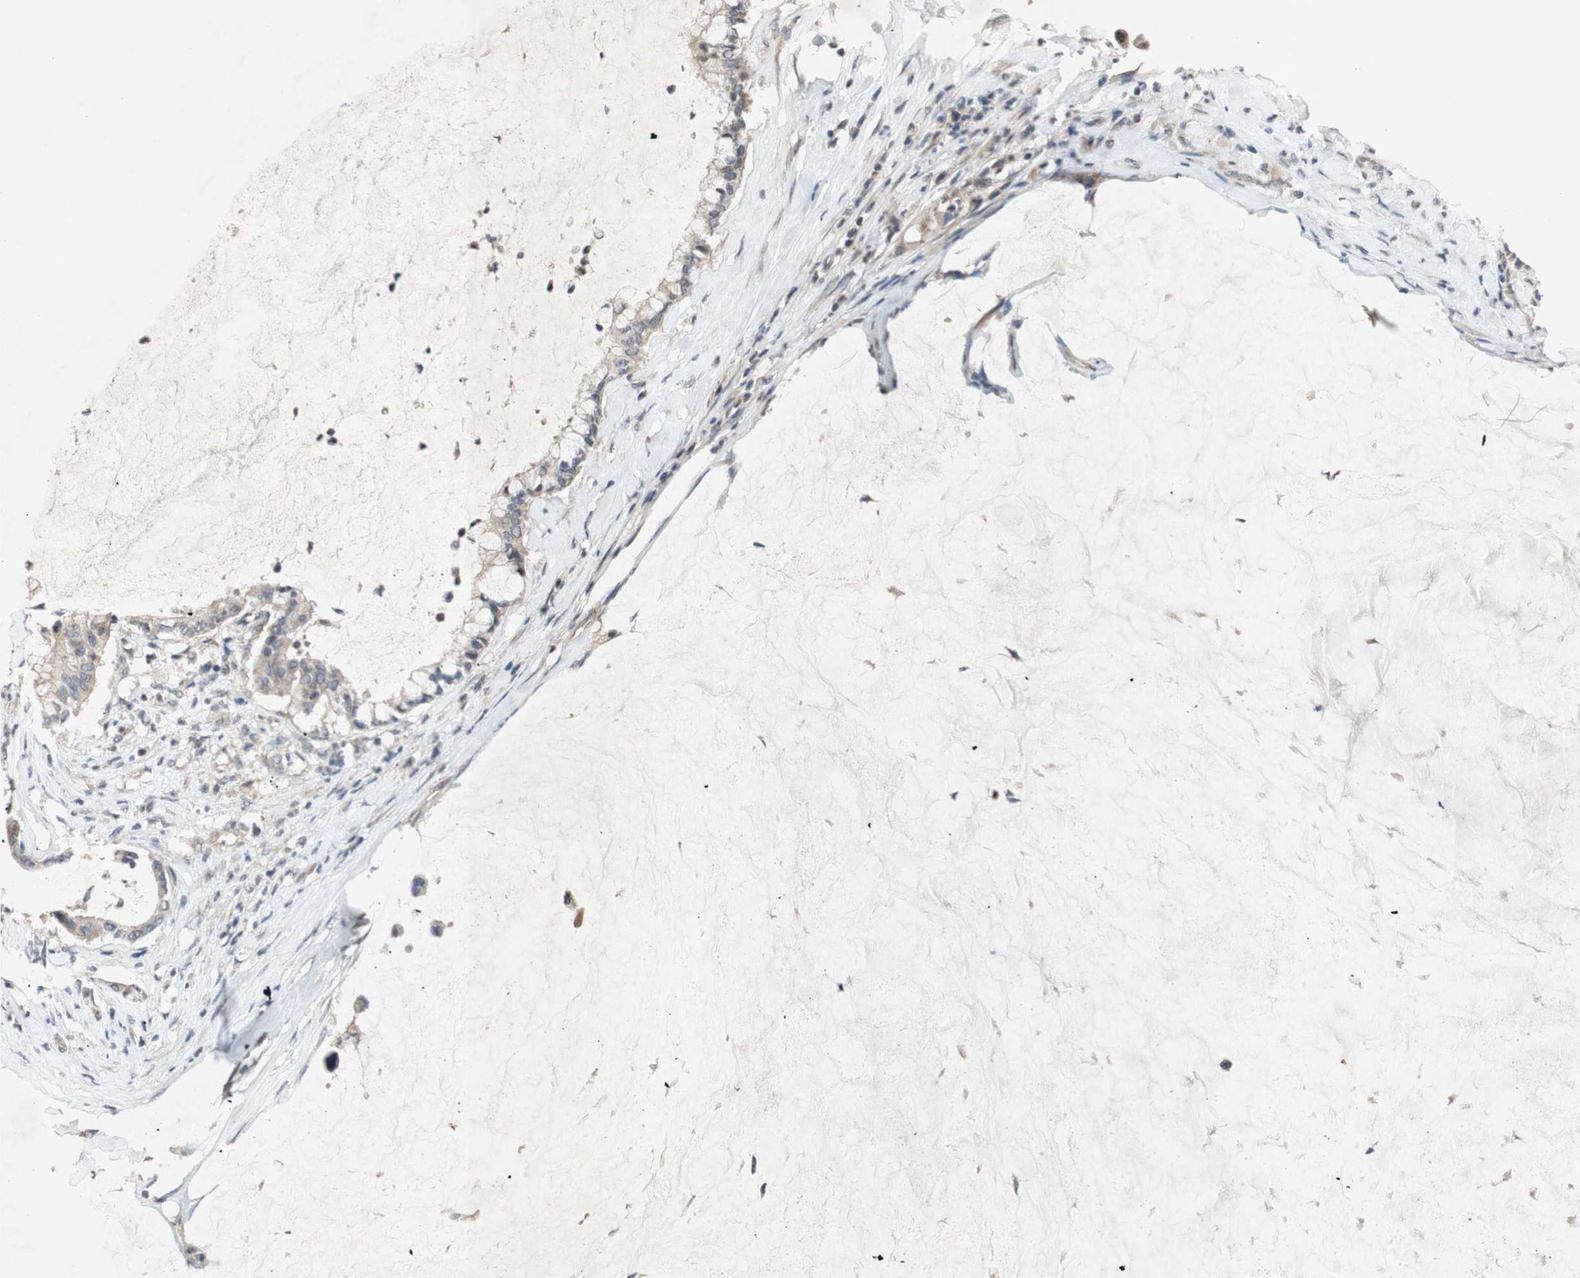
{"staining": {"intensity": "weak", "quantity": ">75%", "location": "cytoplasmic/membranous"}, "tissue": "pancreatic cancer", "cell_type": "Tumor cells", "image_type": "cancer", "snomed": [{"axis": "morphology", "description": "Adenocarcinoma, NOS"}, {"axis": "topography", "description": "Pancreas"}], "caption": "Immunohistochemistry (DAB) staining of pancreatic adenocarcinoma exhibits weak cytoplasmic/membranous protein expression in approximately >75% of tumor cells. The staining is performed using DAB brown chromogen to label protein expression. The nuclei are counter-stained blue using hematoxylin.", "gene": "PIN1", "patient": {"sex": "male", "age": 41}}